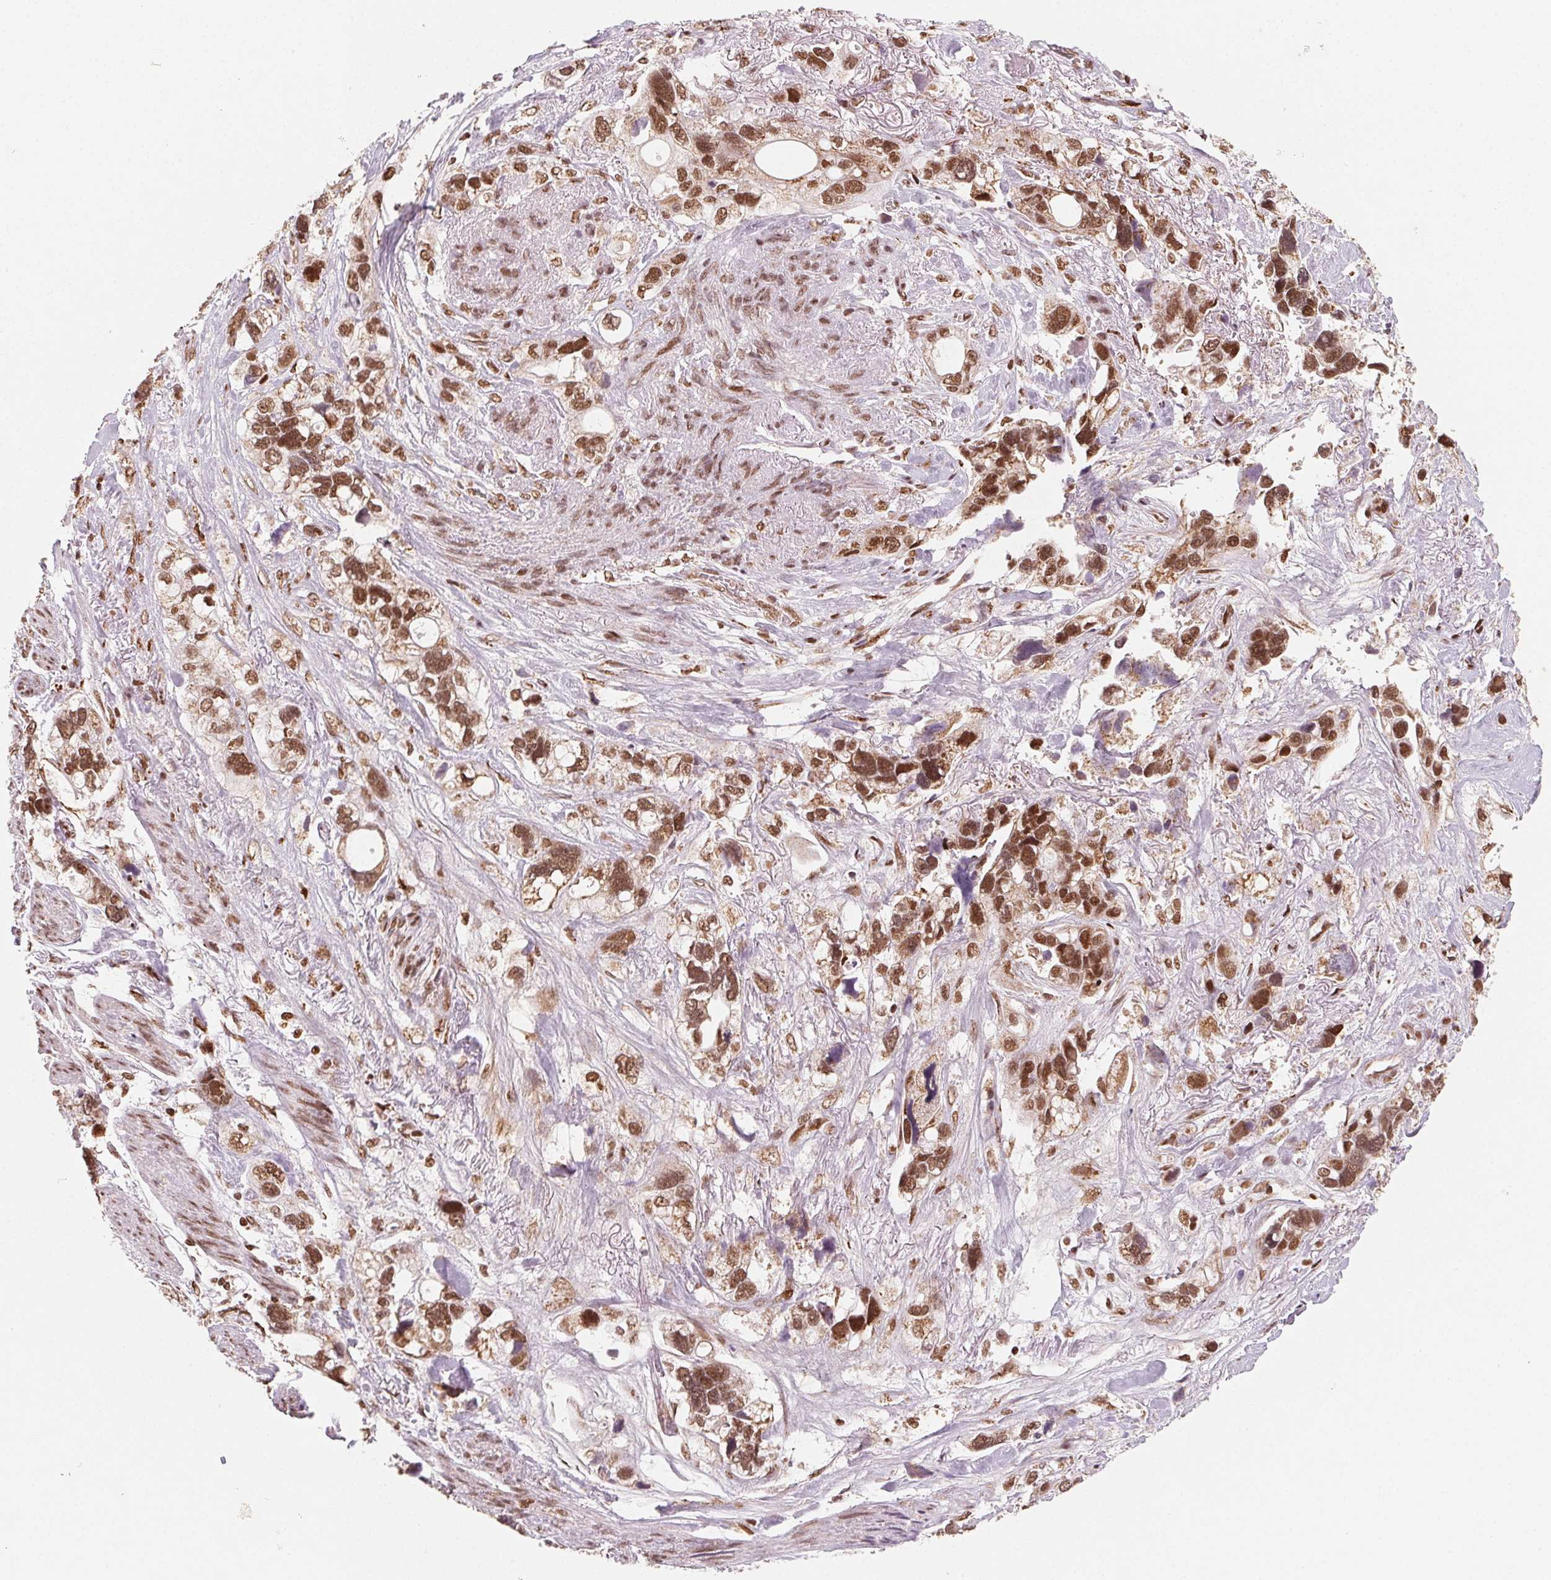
{"staining": {"intensity": "moderate", "quantity": ">75%", "location": "nuclear"}, "tissue": "stomach cancer", "cell_type": "Tumor cells", "image_type": "cancer", "snomed": [{"axis": "morphology", "description": "Adenocarcinoma, NOS"}, {"axis": "topography", "description": "Stomach, upper"}], "caption": "Immunohistochemistry (IHC) (DAB) staining of stomach adenocarcinoma exhibits moderate nuclear protein expression in about >75% of tumor cells.", "gene": "TOPORS", "patient": {"sex": "female", "age": 81}}